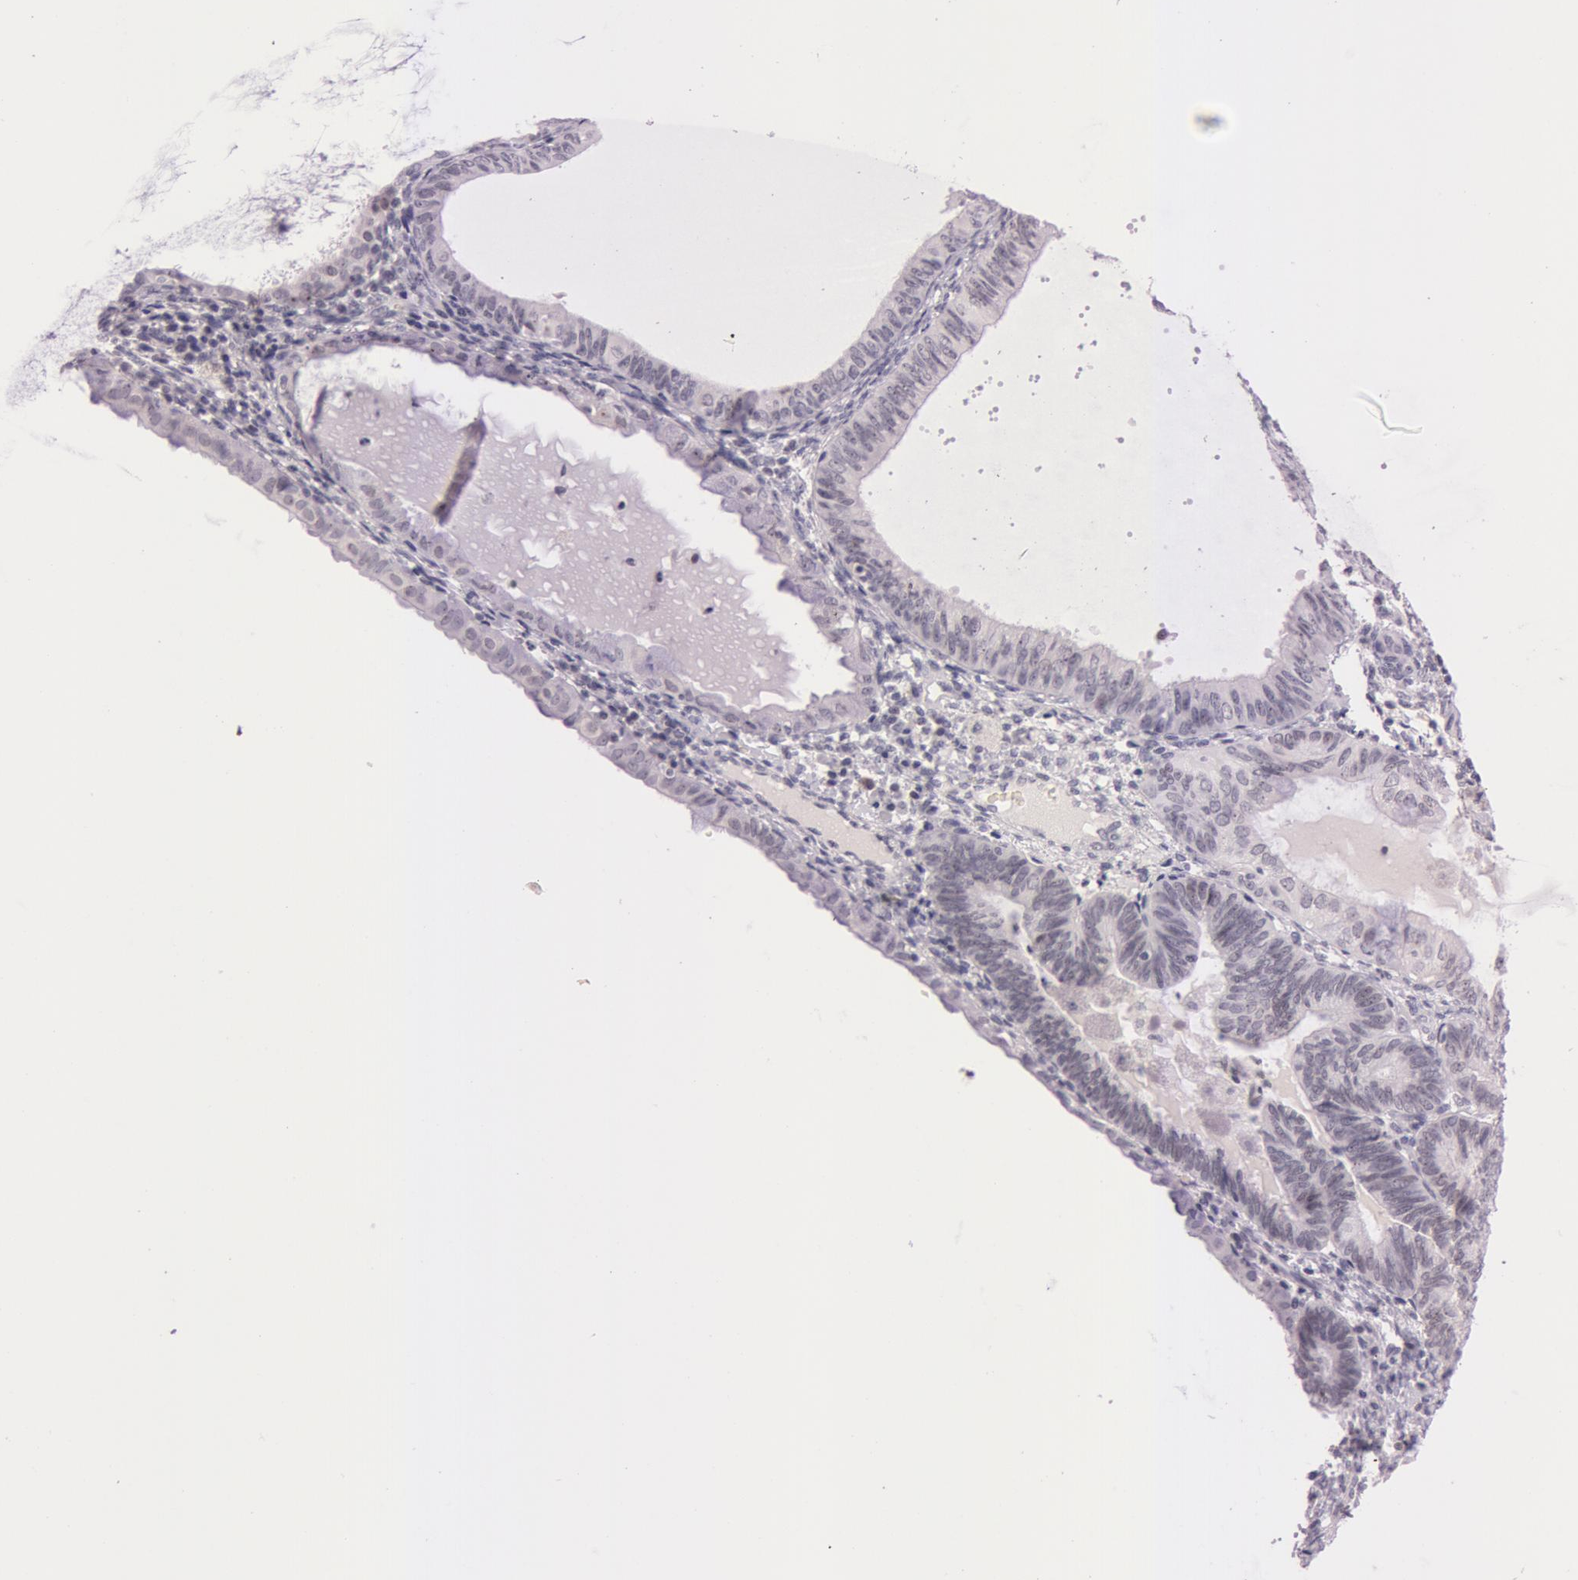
{"staining": {"intensity": "negative", "quantity": "none", "location": "none"}, "tissue": "endometrial cancer", "cell_type": "Tumor cells", "image_type": "cancer", "snomed": [{"axis": "morphology", "description": "Adenocarcinoma, NOS"}, {"axis": "topography", "description": "Endometrium"}], "caption": "Immunohistochemical staining of endometrial adenocarcinoma exhibits no significant staining in tumor cells.", "gene": "FBL", "patient": {"sex": "female", "age": 63}}